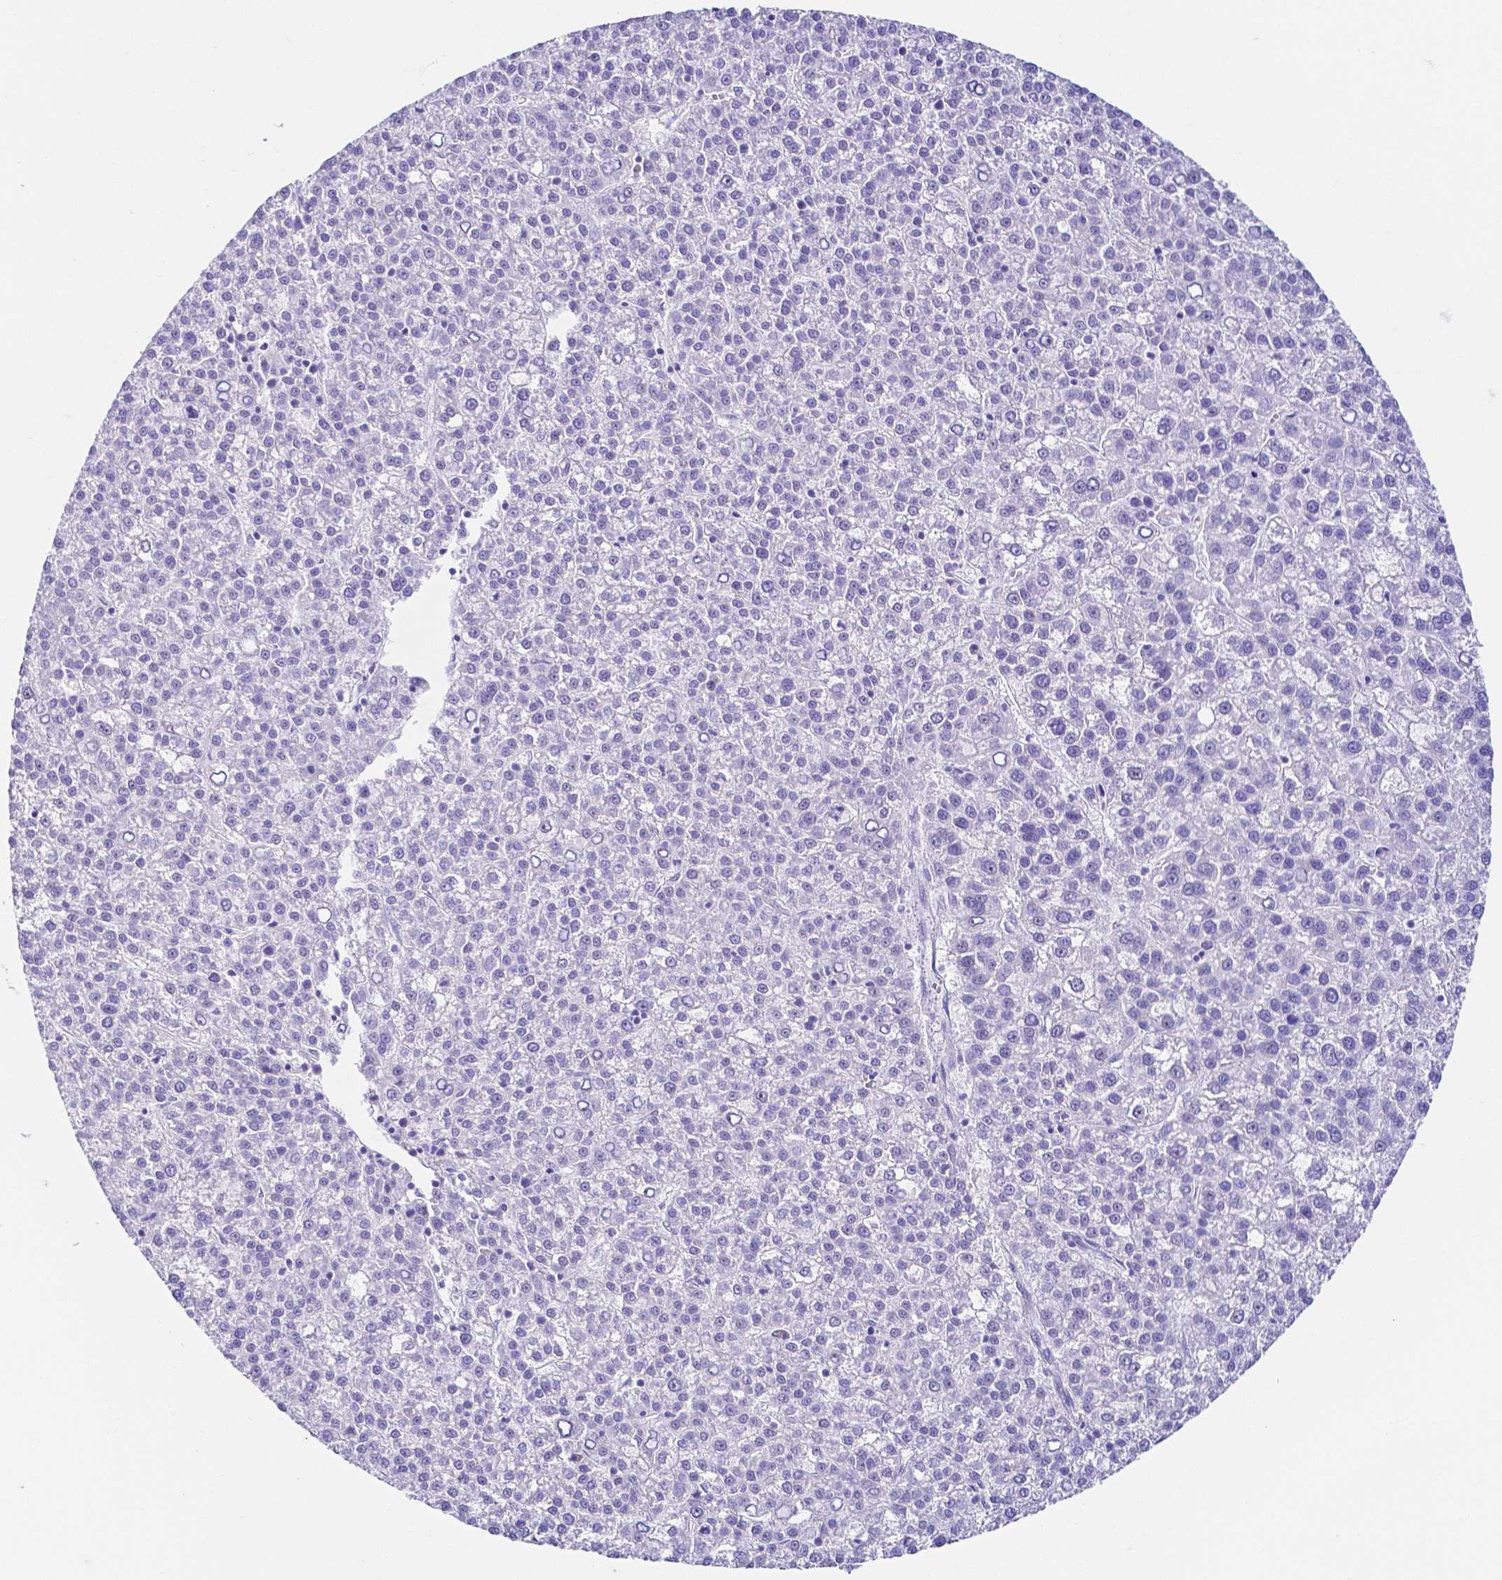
{"staining": {"intensity": "negative", "quantity": "none", "location": "none"}, "tissue": "liver cancer", "cell_type": "Tumor cells", "image_type": "cancer", "snomed": [{"axis": "morphology", "description": "Carcinoma, Hepatocellular, NOS"}, {"axis": "topography", "description": "Liver"}], "caption": "Immunohistochemical staining of human hepatocellular carcinoma (liver) exhibits no significant expression in tumor cells.", "gene": "PKP3", "patient": {"sex": "female", "age": 58}}